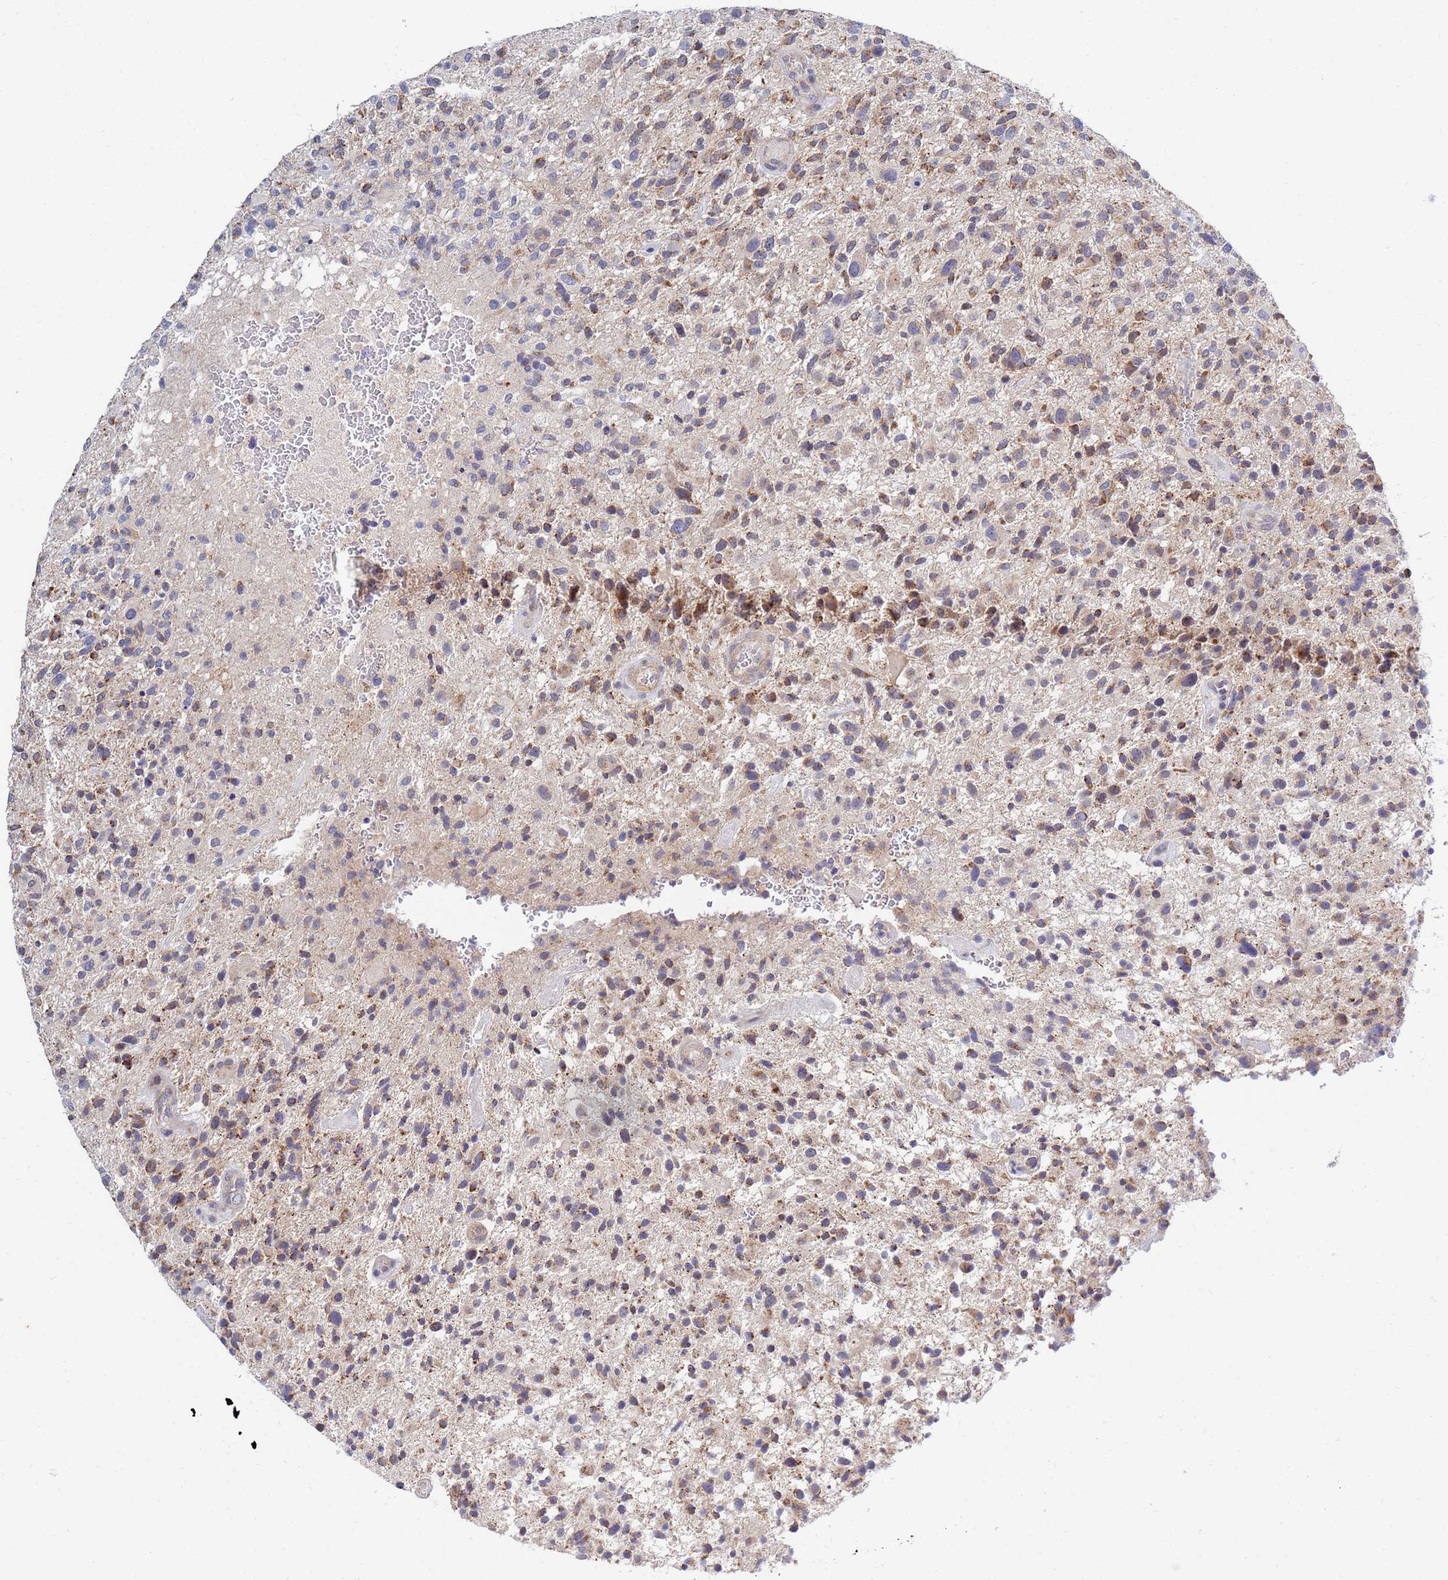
{"staining": {"intensity": "moderate", "quantity": "25%-75%", "location": "cytoplasmic/membranous"}, "tissue": "glioma", "cell_type": "Tumor cells", "image_type": "cancer", "snomed": [{"axis": "morphology", "description": "Glioma, malignant, High grade"}, {"axis": "topography", "description": "Brain"}], "caption": "Immunohistochemical staining of malignant glioma (high-grade) reveals medium levels of moderate cytoplasmic/membranous protein staining in approximately 25%-75% of tumor cells.", "gene": "SDR39U1", "patient": {"sex": "male", "age": 47}}